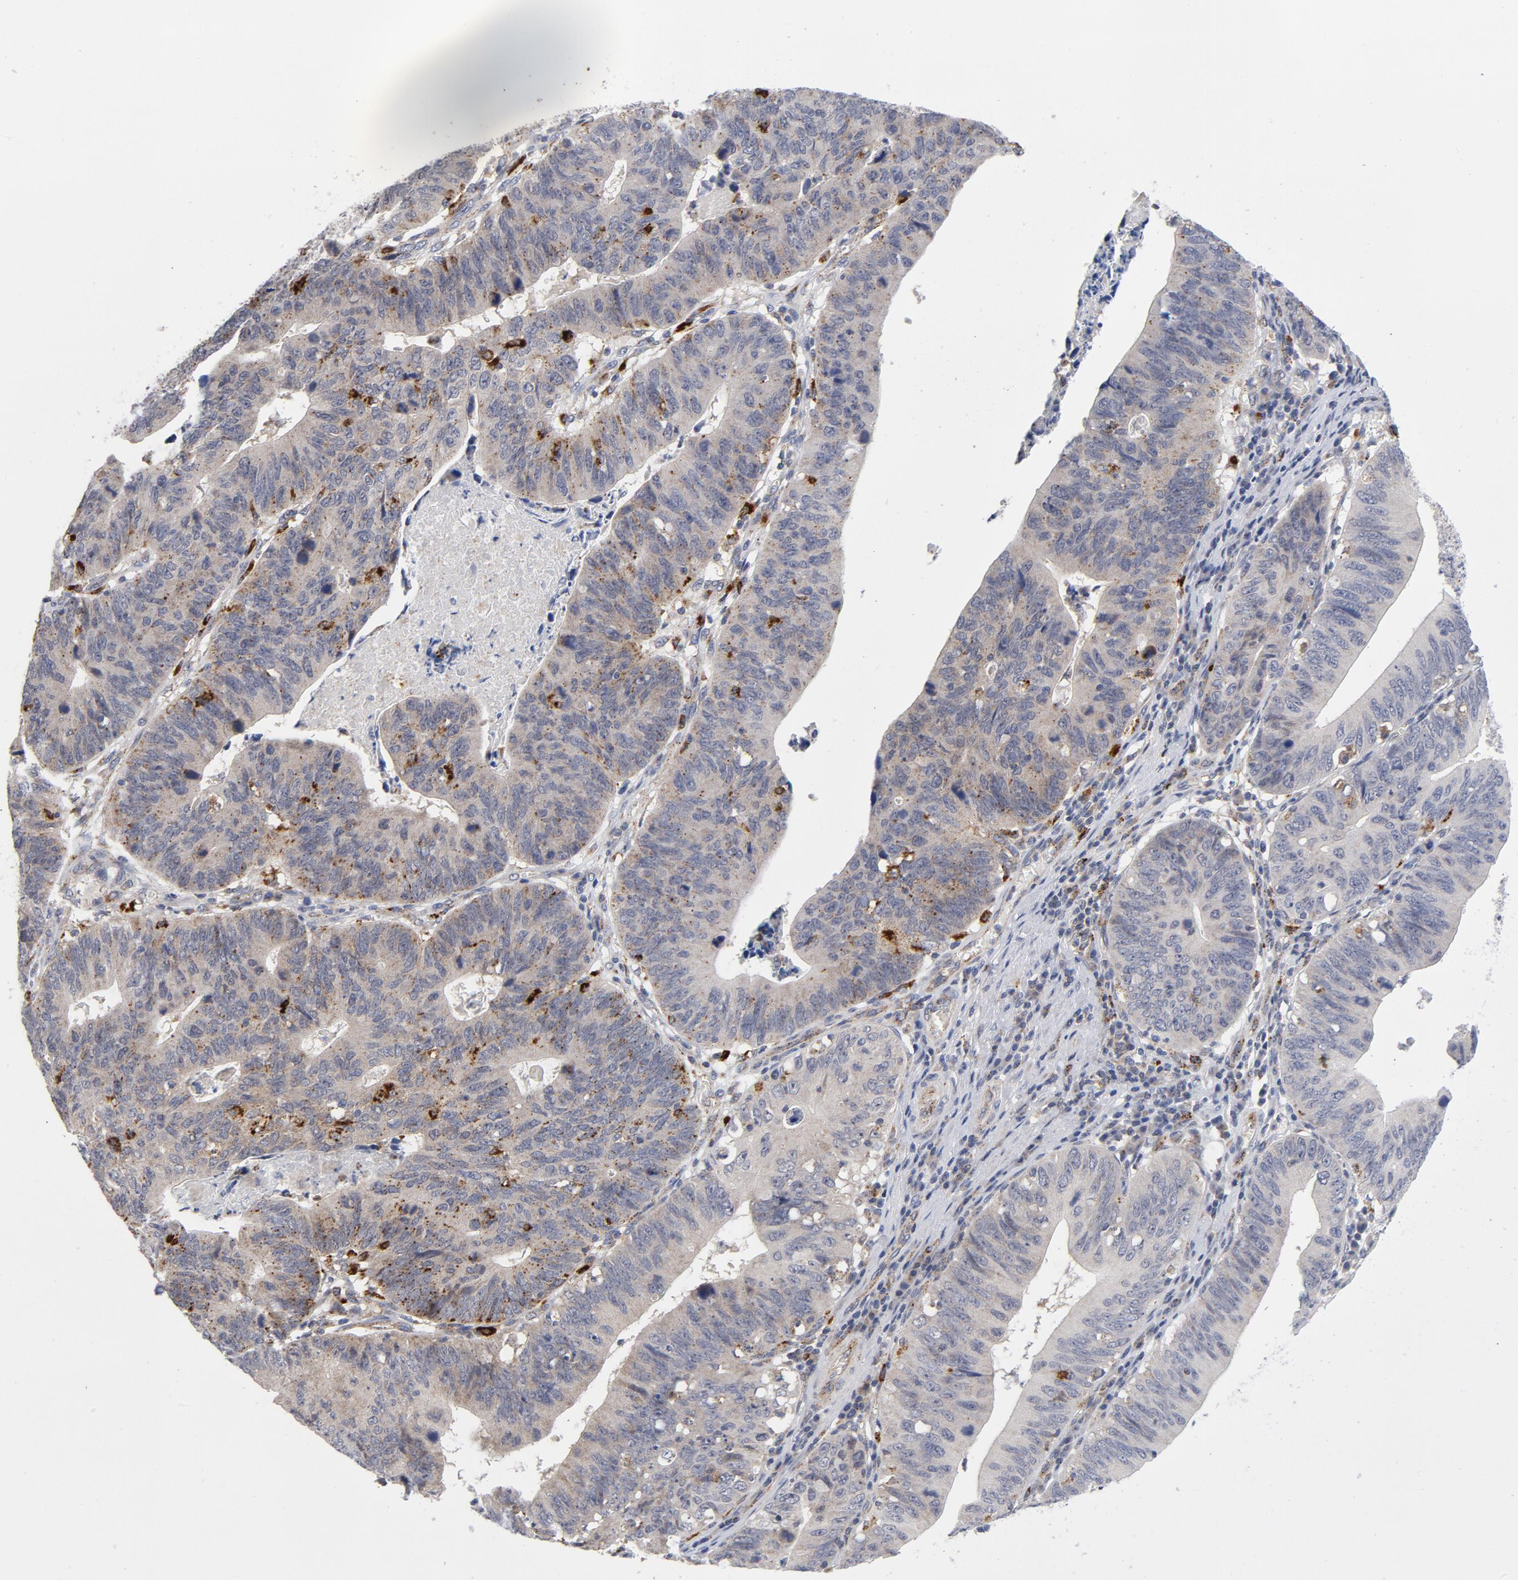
{"staining": {"intensity": "moderate", "quantity": "<25%", "location": "cytoplasmic/membranous"}, "tissue": "stomach cancer", "cell_type": "Tumor cells", "image_type": "cancer", "snomed": [{"axis": "morphology", "description": "Adenocarcinoma, NOS"}, {"axis": "topography", "description": "Stomach"}], "caption": "Immunohistochemical staining of human stomach cancer (adenocarcinoma) displays moderate cytoplasmic/membranous protein staining in approximately <25% of tumor cells. The staining was performed using DAB (3,3'-diaminobenzidine), with brown indicating positive protein expression. Nuclei are stained blue with hematoxylin.", "gene": "AKT2", "patient": {"sex": "male", "age": 59}}